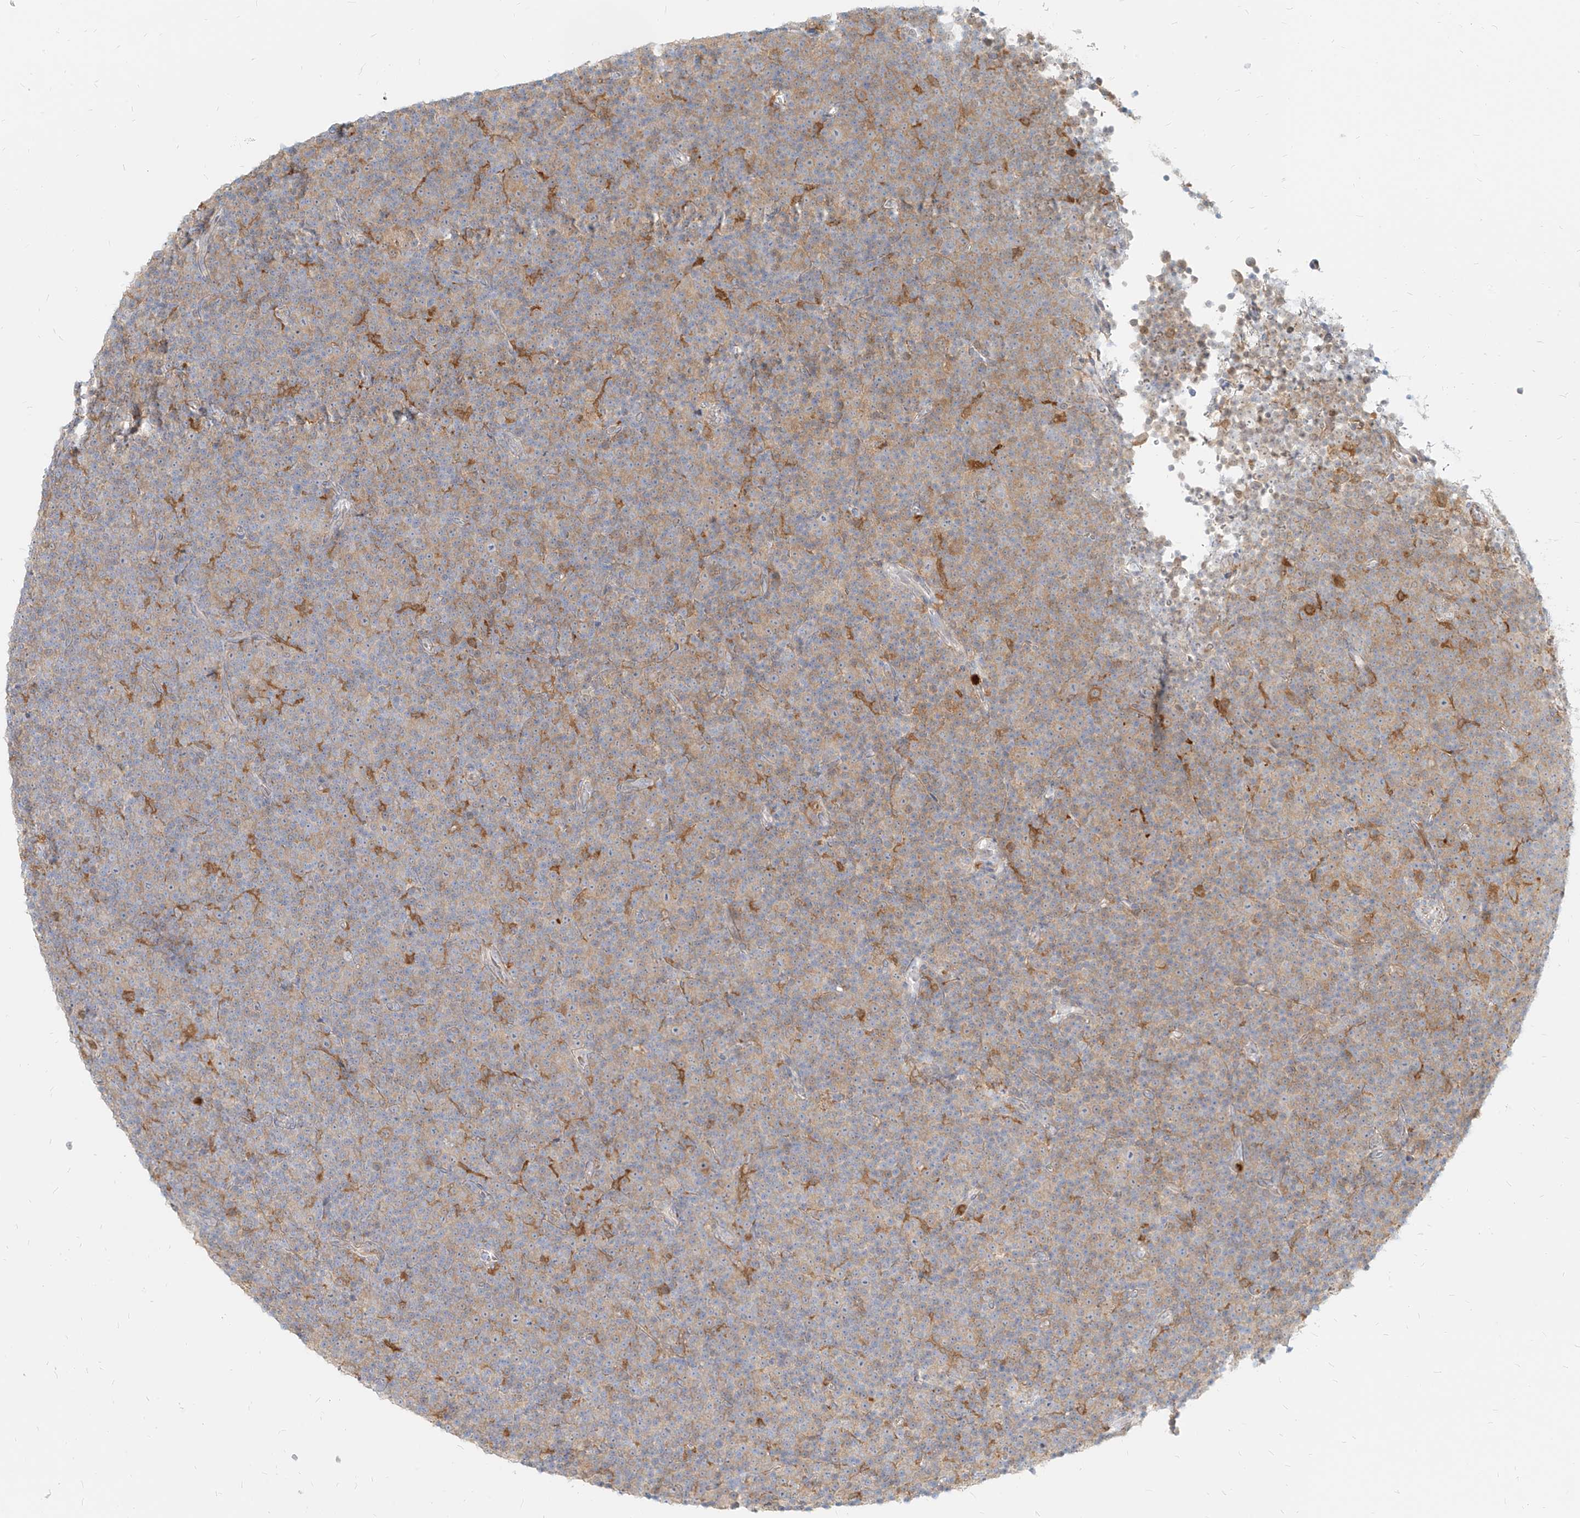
{"staining": {"intensity": "weak", "quantity": "25%-75%", "location": "cytoplasmic/membranous"}, "tissue": "lymphoma", "cell_type": "Tumor cells", "image_type": "cancer", "snomed": [{"axis": "morphology", "description": "Malignant lymphoma, non-Hodgkin's type, Low grade"}, {"axis": "topography", "description": "Lymph node"}], "caption": "Lymphoma stained with immunohistochemistry (IHC) shows weak cytoplasmic/membranous expression in approximately 25%-75% of tumor cells.", "gene": "PGD", "patient": {"sex": "female", "age": 67}}